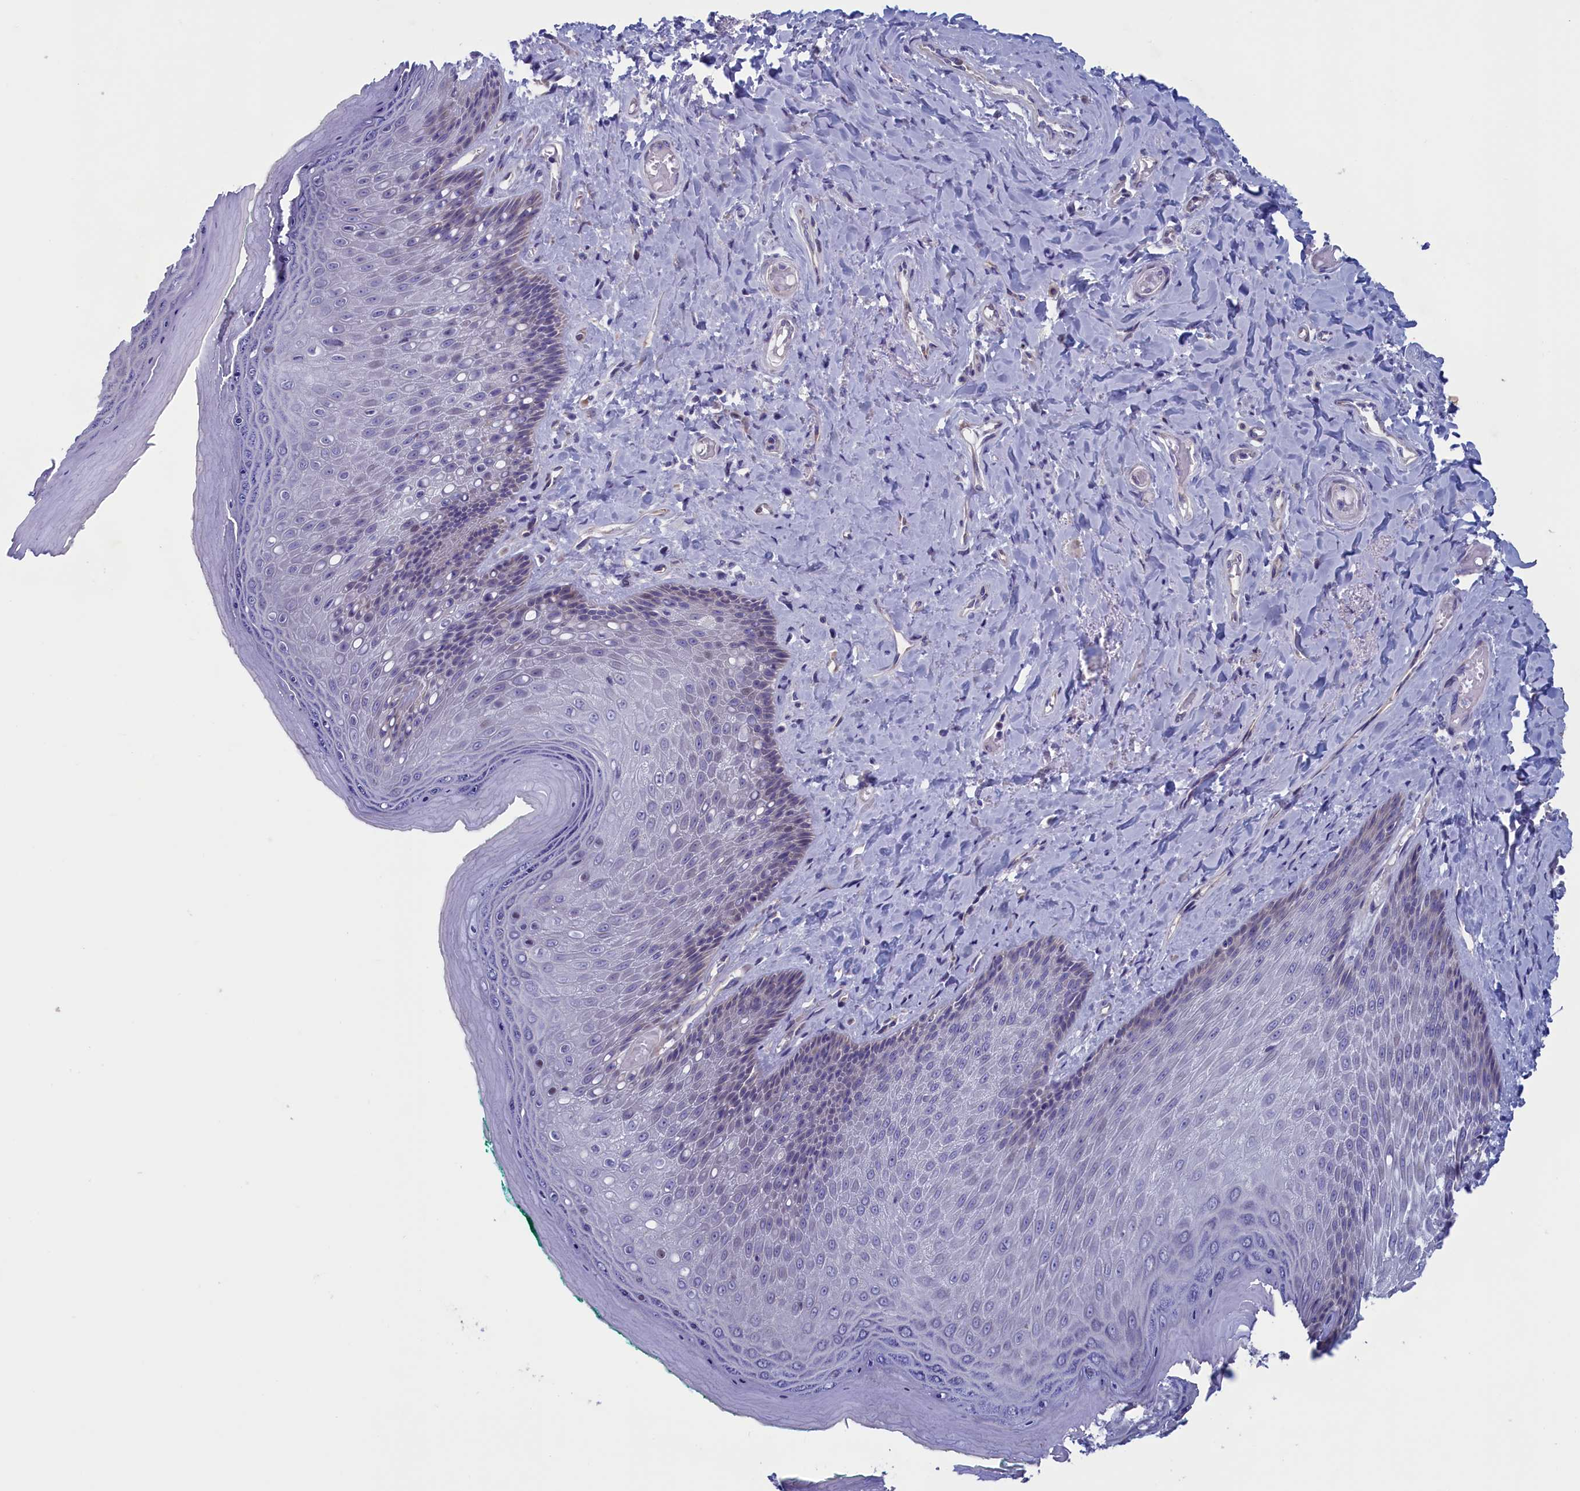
{"staining": {"intensity": "weak", "quantity": "<25%", "location": "cytoplasmic/membranous"}, "tissue": "skin", "cell_type": "Epidermal cells", "image_type": "normal", "snomed": [{"axis": "morphology", "description": "Normal tissue, NOS"}, {"axis": "topography", "description": "Anal"}], "caption": "Protein analysis of benign skin displays no significant positivity in epidermal cells. The staining was performed using DAB to visualize the protein expression in brown, while the nuclei were stained in blue with hematoxylin (Magnification: 20x).", "gene": "NIBAN3", "patient": {"sex": "male", "age": 78}}